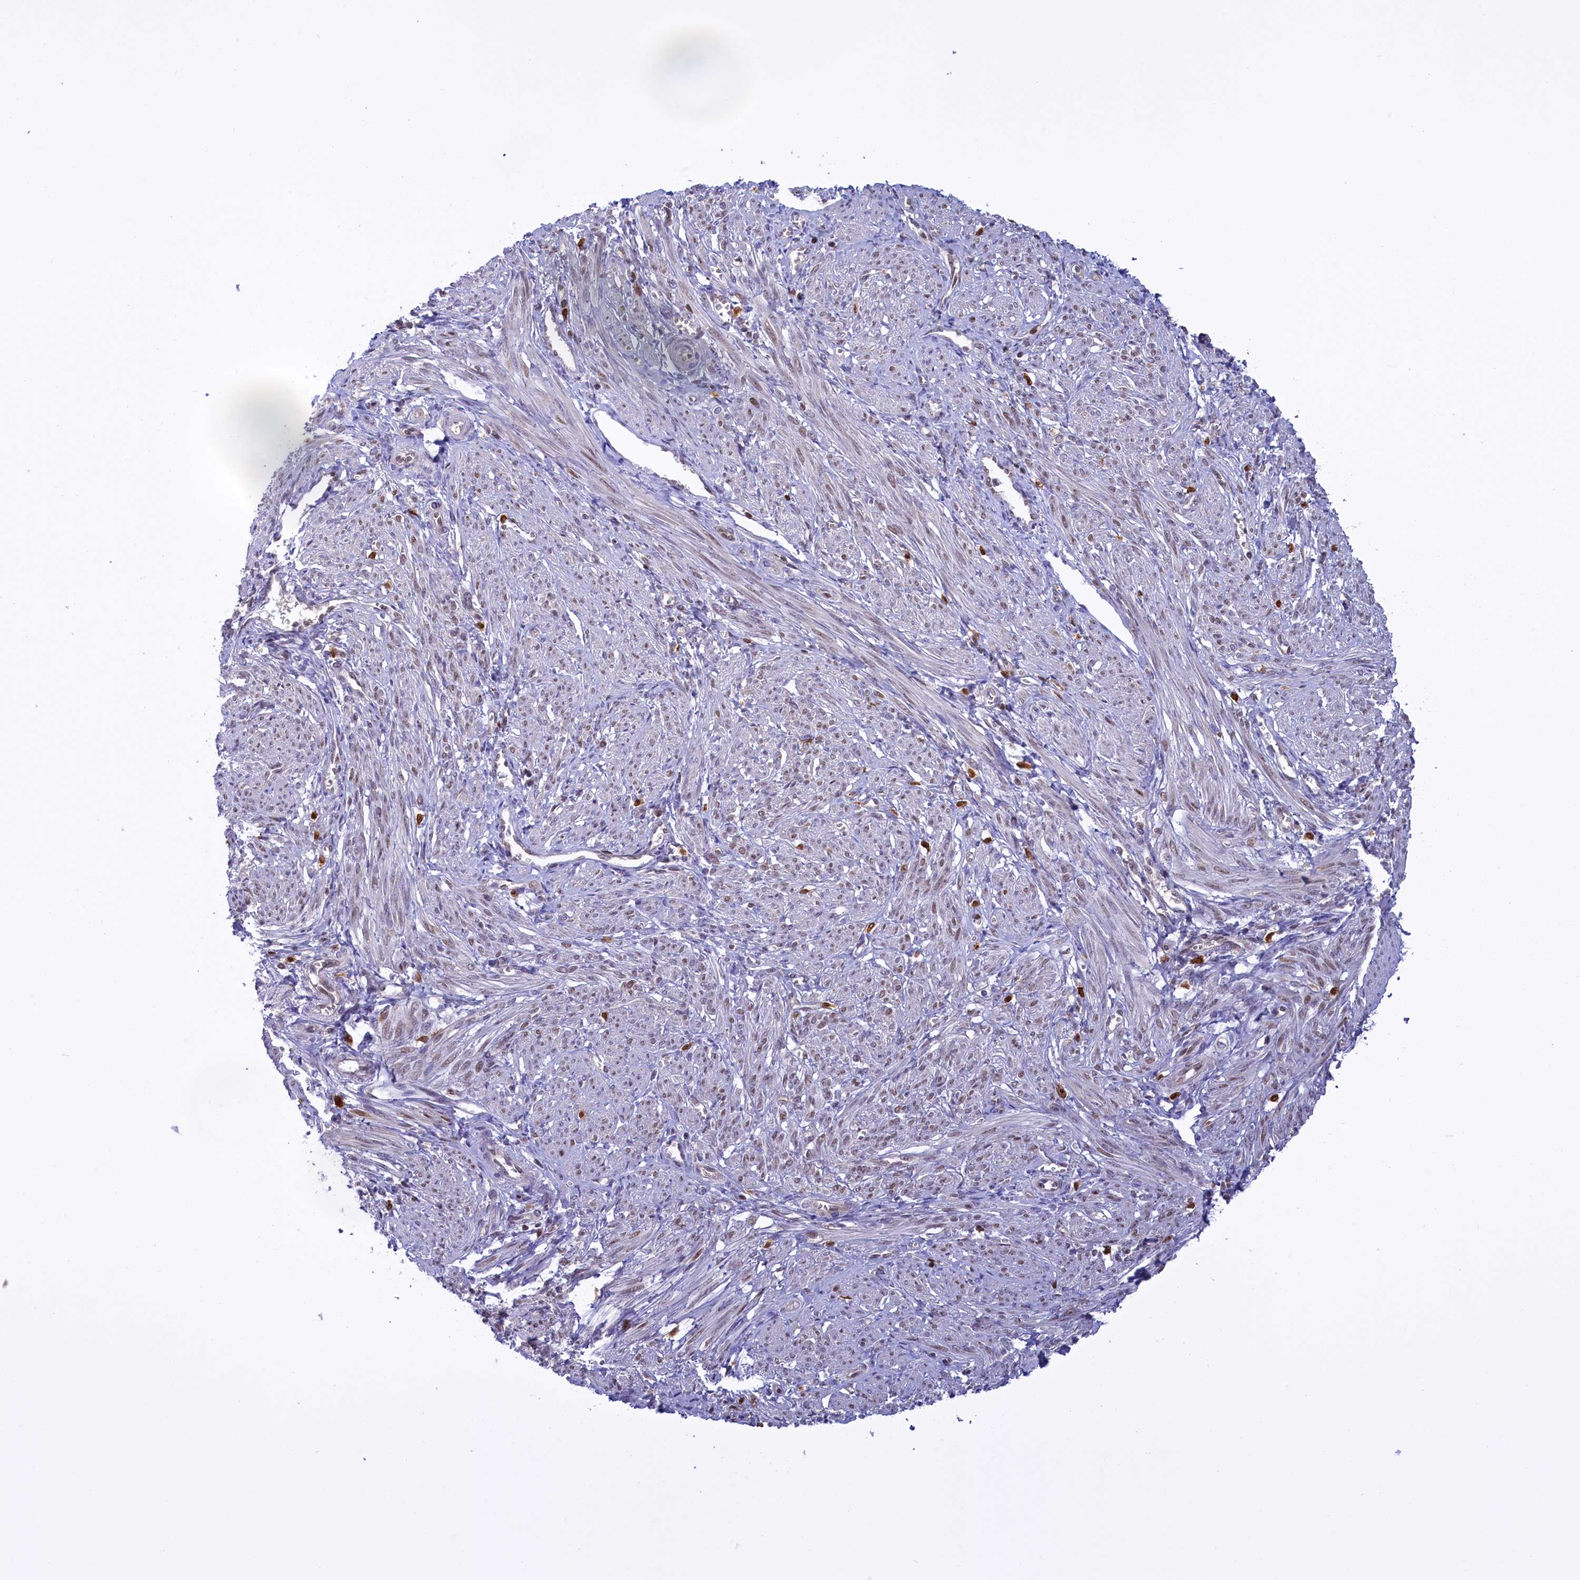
{"staining": {"intensity": "weak", "quantity": "<25%", "location": "nuclear"}, "tissue": "smooth muscle", "cell_type": "Smooth muscle cells", "image_type": "normal", "snomed": [{"axis": "morphology", "description": "Normal tissue, NOS"}, {"axis": "topography", "description": "Smooth muscle"}], "caption": "Immunohistochemistry (IHC) histopathology image of benign human smooth muscle stained for a protein (brown), which exhibits no staining in smooth muscle cells.", "gene": "IZUMO2", "patient": {"sex": "female", "age": 39}}